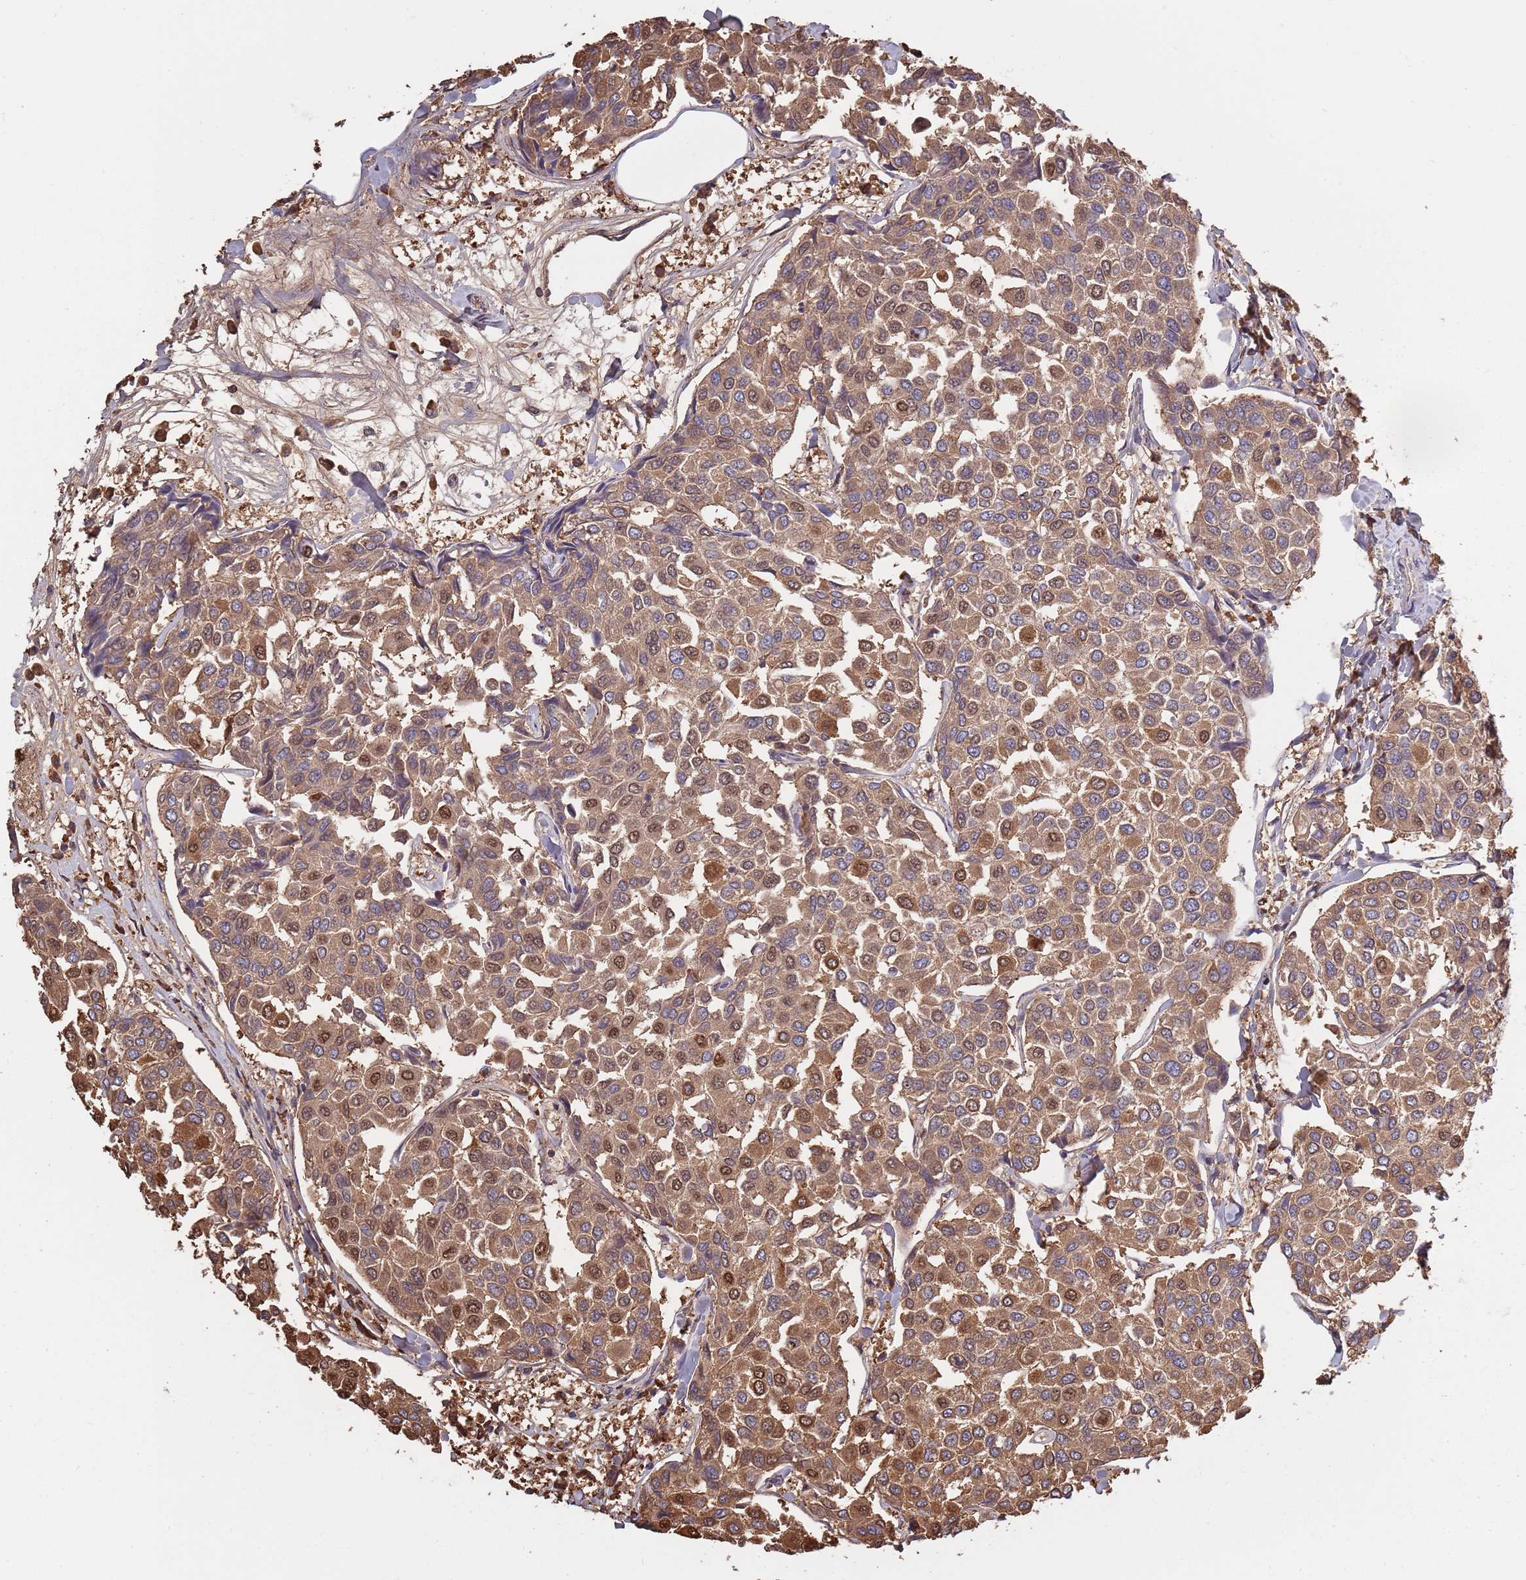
{"staining": {"intensity": "moderate", "quantity": ">75%", "location": "cytoplasmic/membranous,nuclear"}, "tissue": "breast cancer", "cell_type": "Tumor cells", "image_type": "cancer", "snomed": [{"axis": "morphology", "description": "Duct carcinoma"}, {"axis": "topography", "description": "Breast"}], "caption": "Invasive ductal carcinoma (breast) stained with a protein marker displays moderate staining in tumor cells.", "gene": "COG4", "patient": {"sex": "female", "age": 55}}